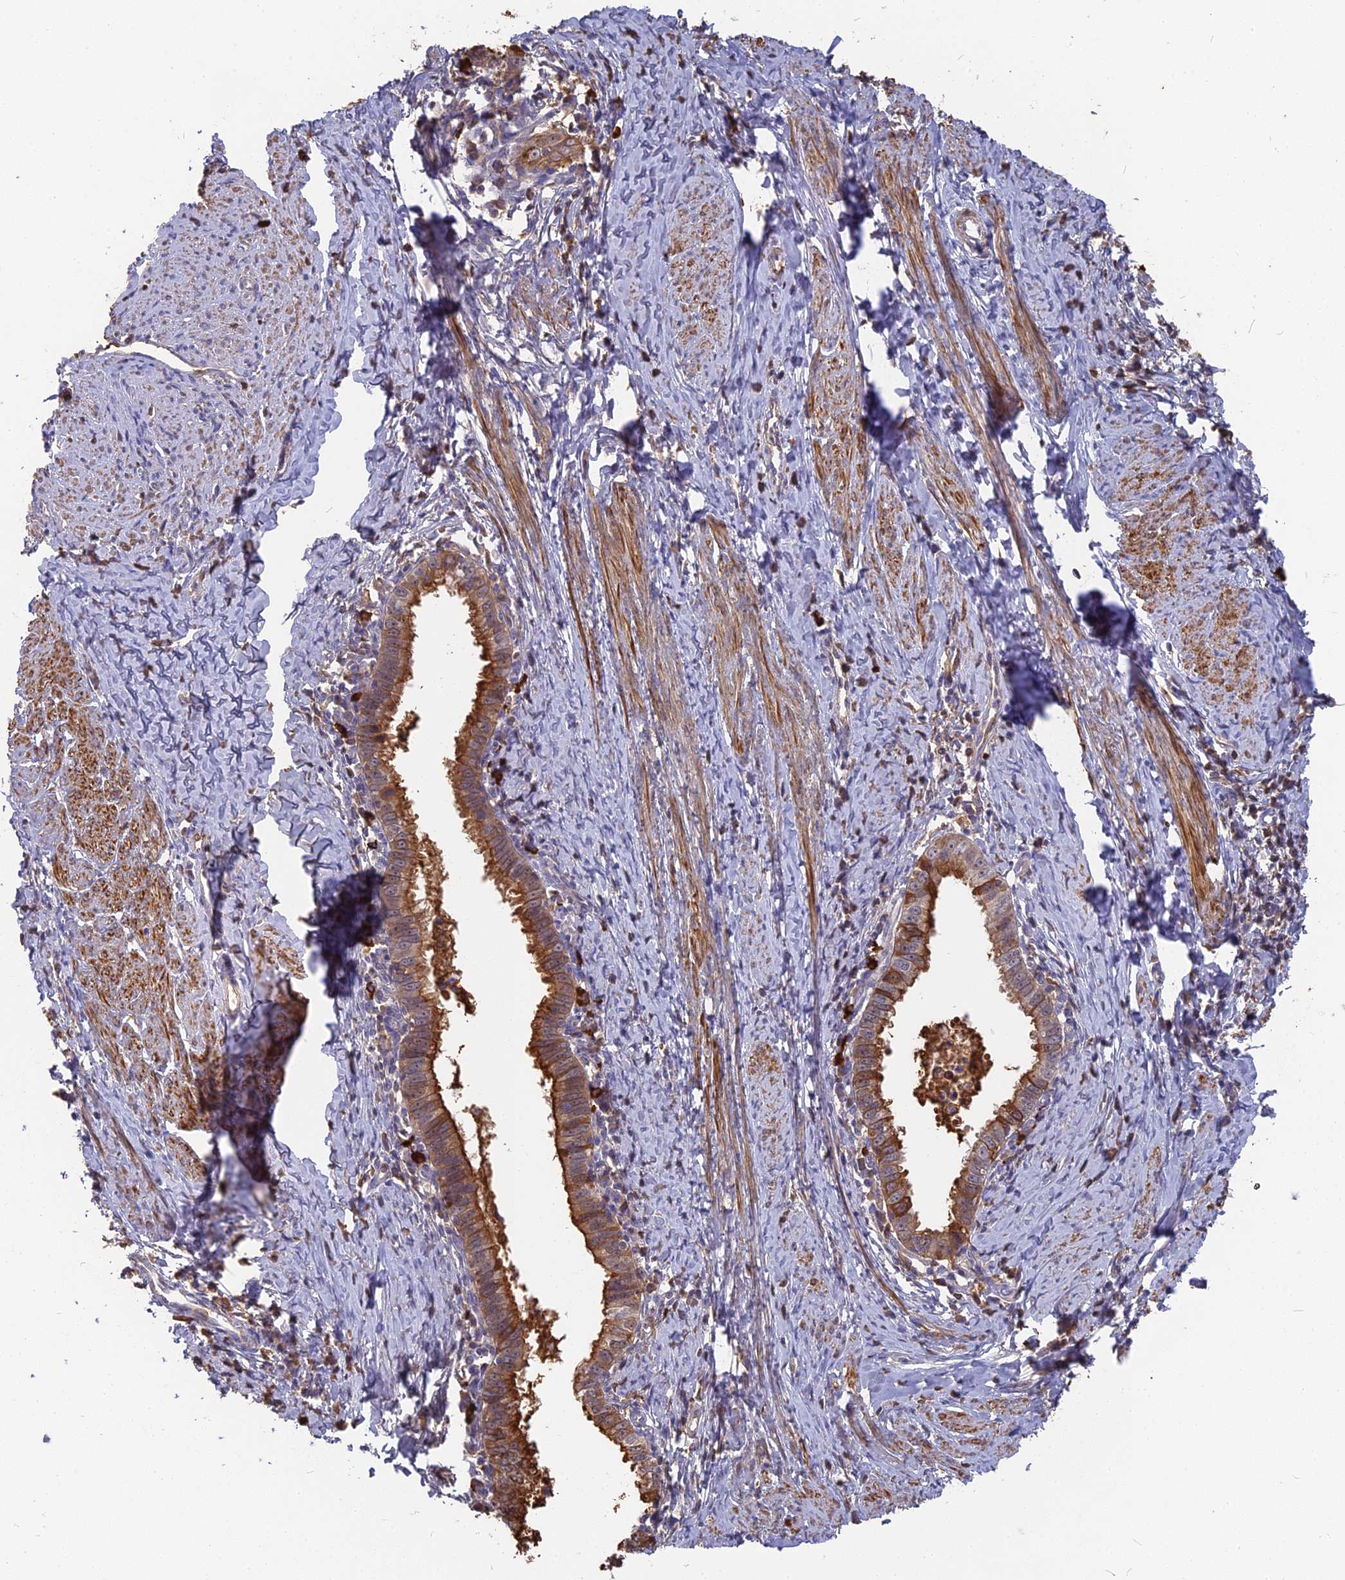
{"staining": {"intensity": "moderate", "quantity": ">75%", "location": "cytoplasmic/membranous"}, "tissue": "cervical cancer", "cell_type": "Tumor cells", "image_type": "cancer", "snomed": [{"axis": "morphology", "description": "Adenocarcinoma, NOS"}, {"axis": "topography", "description": "Cervix"}], "caption": "Protein staining reveals moderate cytoplasmic/membranous positivity in approximately >75% of tumor cells in adenocarcinoma (cervical).", "gene": "ERMAP", "patient": {"sex": "female", "age": 36}}